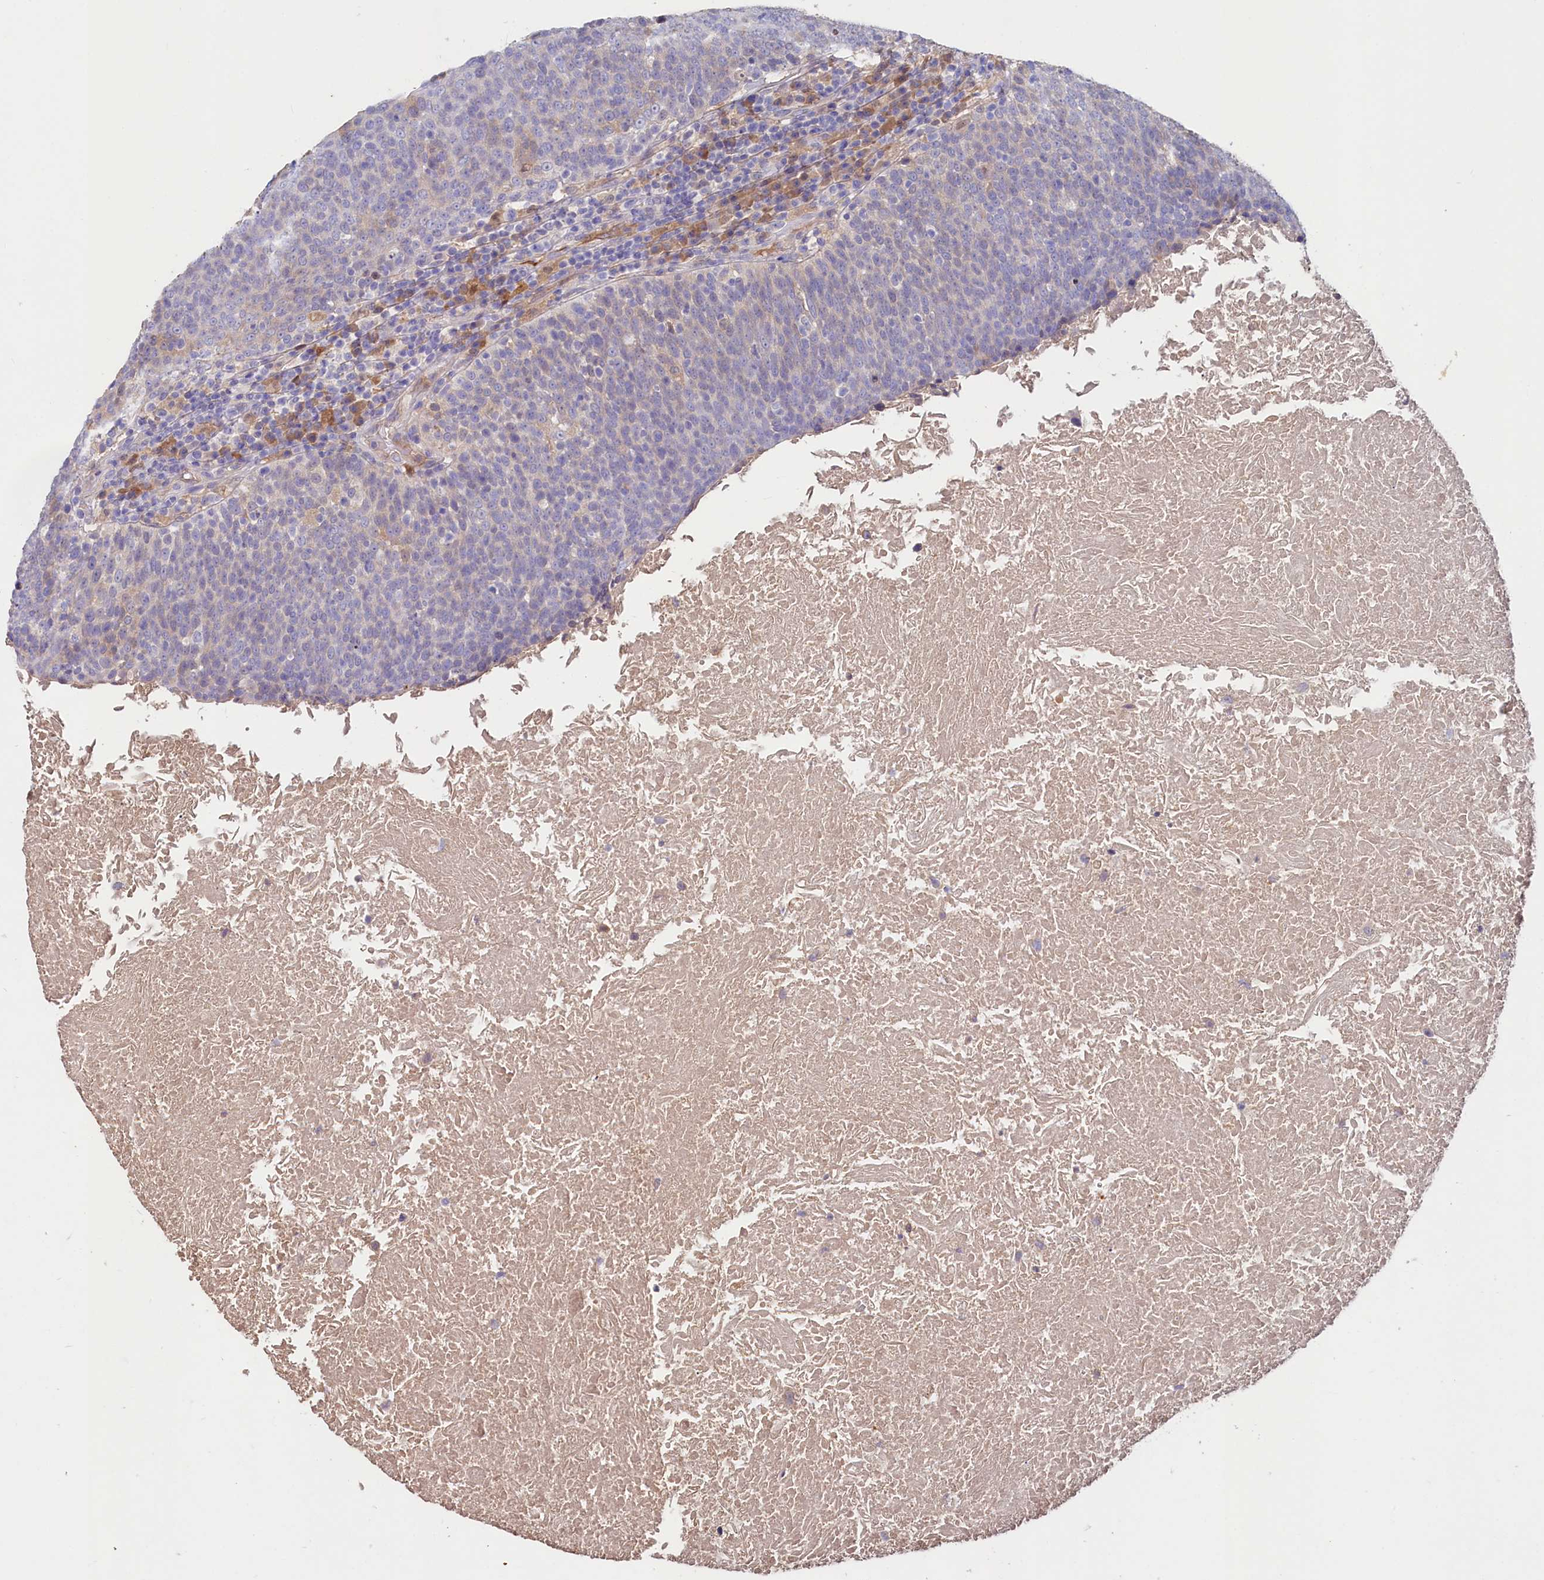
{"staining": {"intensity": "weak", "quantity": "<25%", "location": "cytoplasmic/membranous"}, "tissue": "head and neck cancer", "cell_type": "Tumor cells", "image_type": "cancer", "snomed": [{"axis": "morphology", "description": "Squamous cell carcinoma, NOS"}, {"axis": "morphology", "description": "Squamous cell carcinoma, metastatic, NOS"}, {"axis": "topography", "description": "Lymph node"}, {"axis": "topography", "description": "Head-Neck"}], "caption": "Immunohistochemical staining of human squamous cell carcinoma (head and neck) exhibits no significant positivity in tumor cells.", "gene": "IL17RD", "patient": {"sex": "male", "age": 62}}